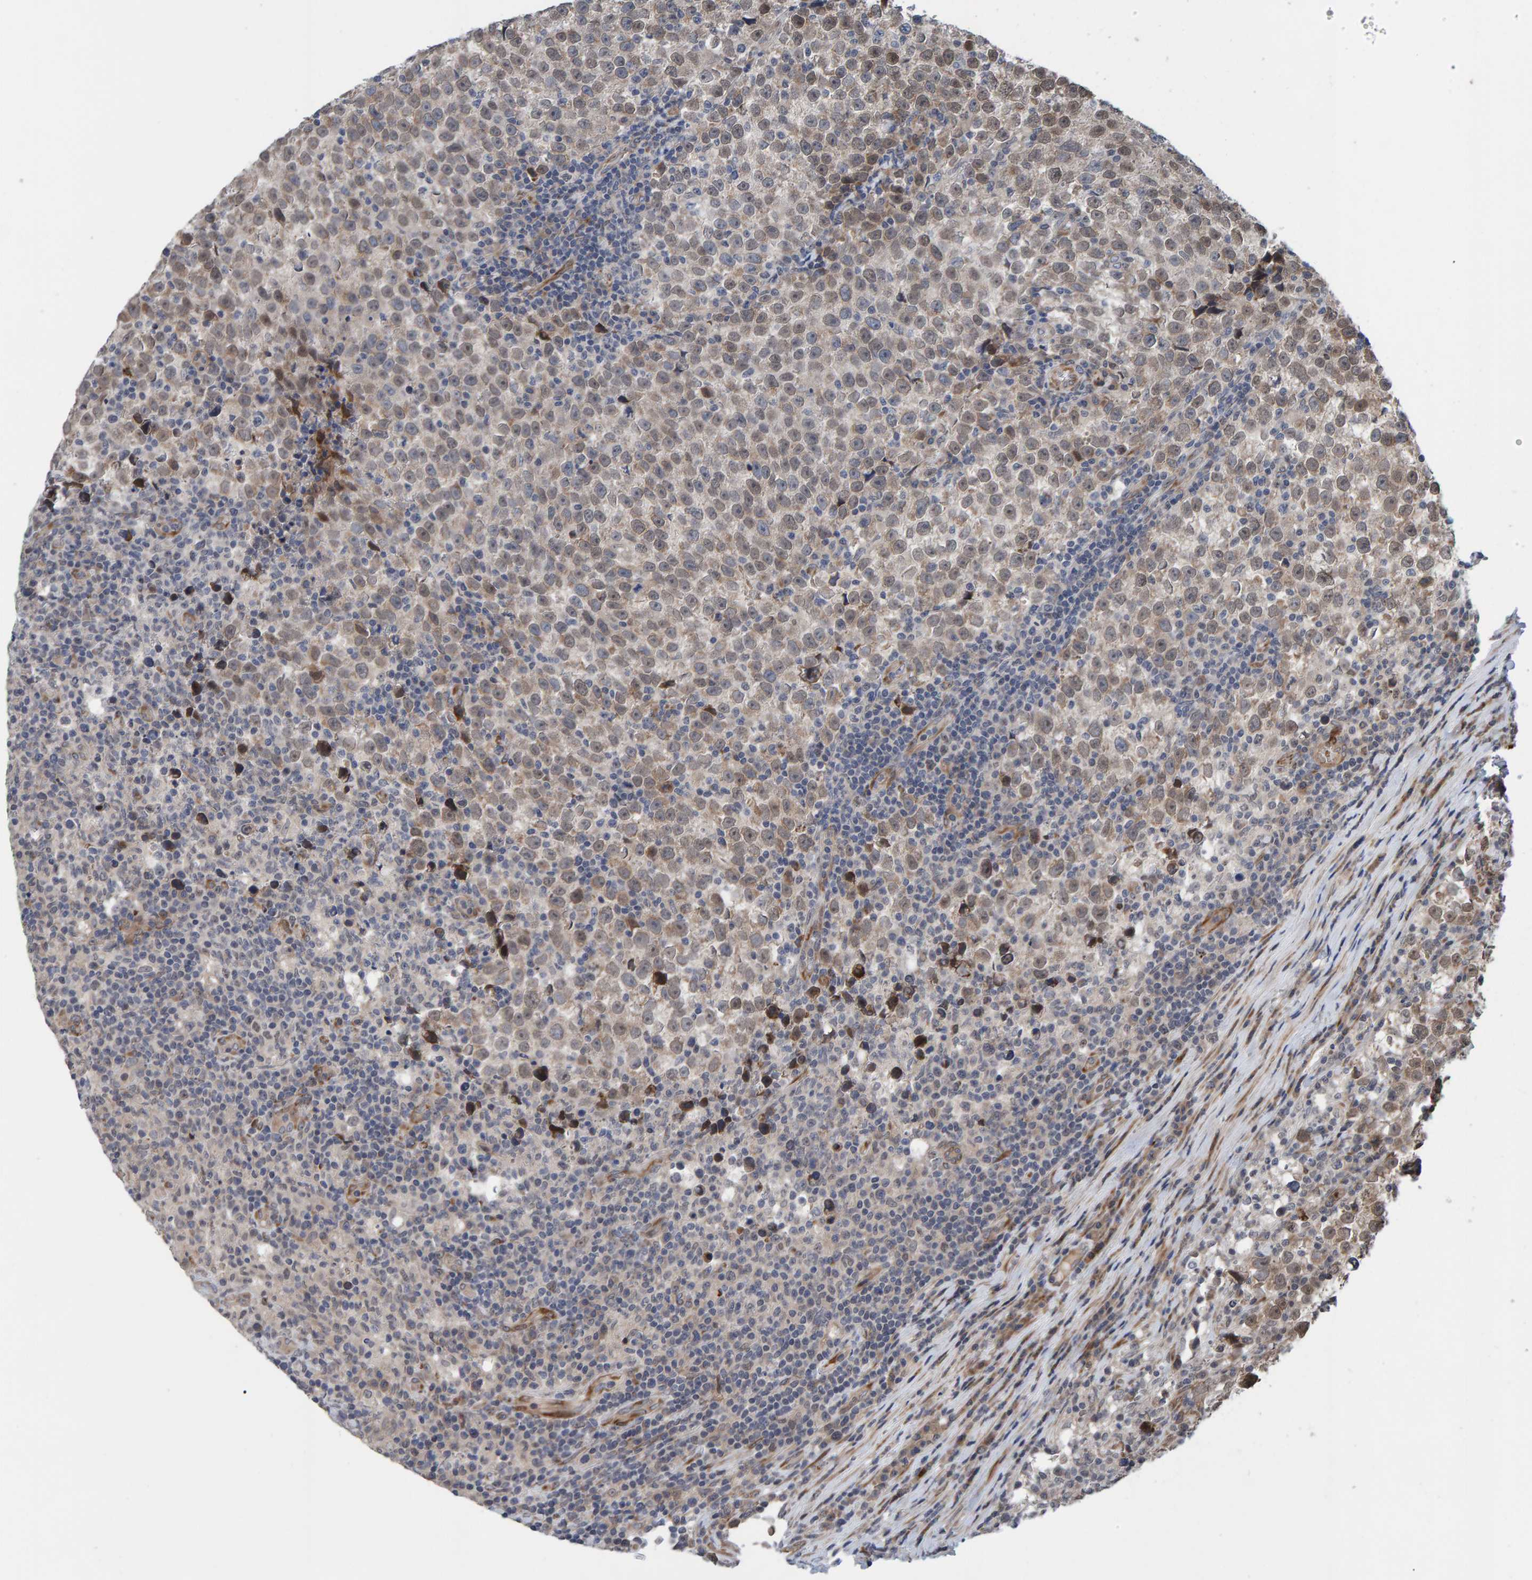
{"staining": {"intensity": "weak", "quantity": "25%-75%", "location": "cytoplasmic/membranous,nuclear"}, "tissue": "testis cancer", "cell_type": "Tumor cells", "image_type": "cancer", "snomed": [{"axis": "morphology", "description": "Normal tissue, NOS"}, {"axis": "morphology", "description": "Seminoma, NOS"}, {"axis": "topography", "description": "Testis"}], "caption": "Immunohistochemistry of human testis cancer (seminoma) demonstrates low levels of weak cytoplasmic/membranous and nuclear expression in approximately 25%-75% of tumor cells.", "gene": "MFSD6L", "patient": {"sex": "male", "age": 43}}